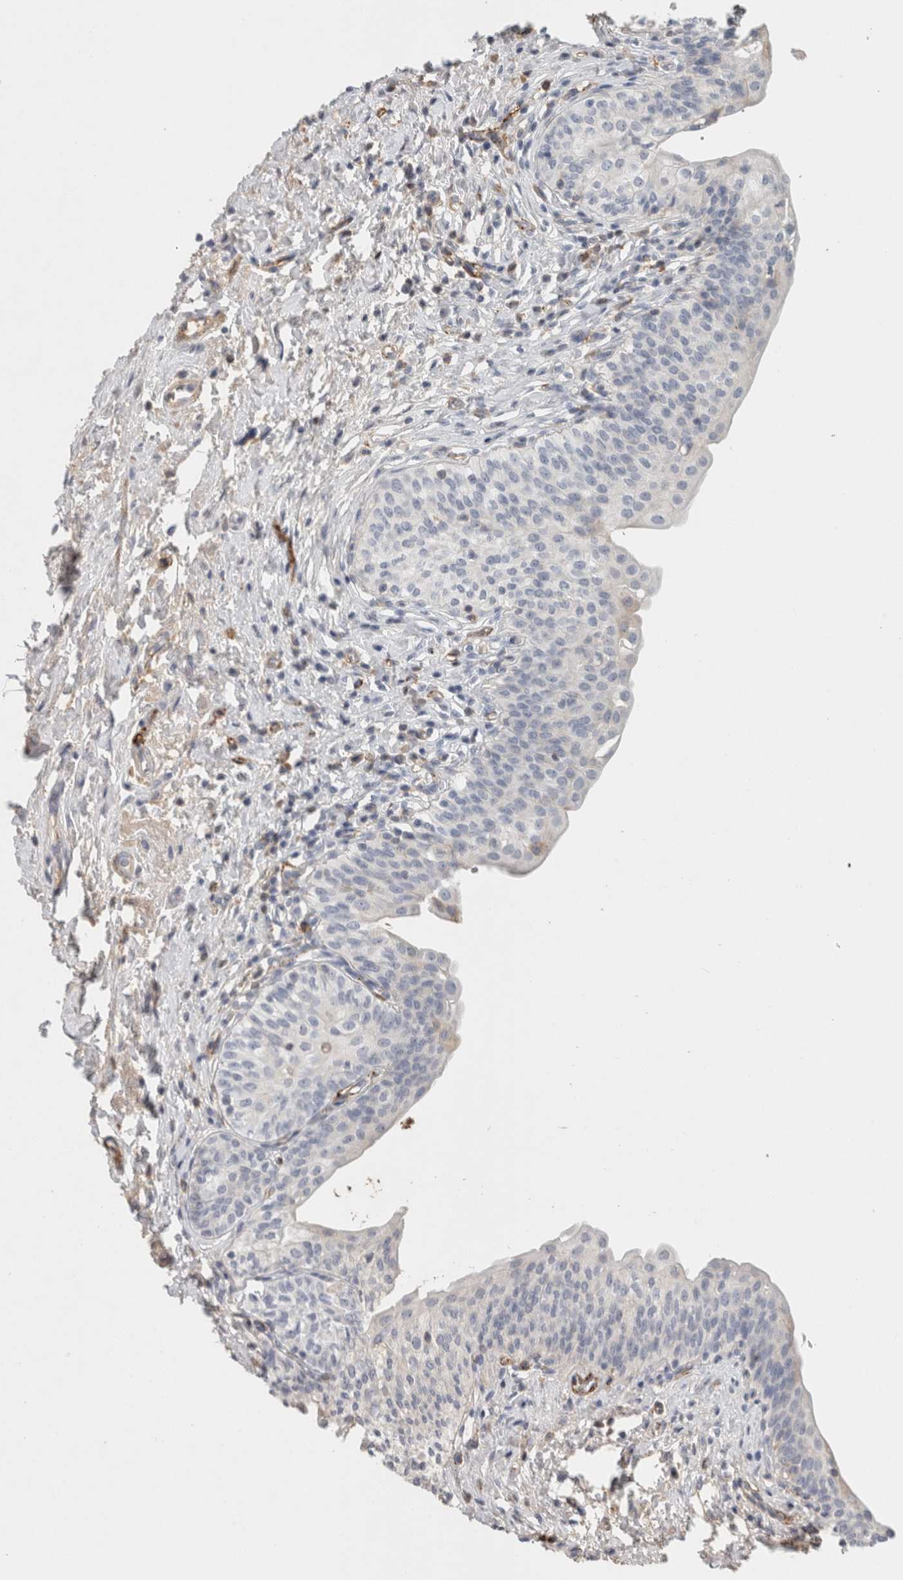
{"staining": {"intensity": "negative", "quantity": "none", "location": "none"}, "tissue": "urinary bladder", "cell_type": "Urothelial cells", "image_type": "normal", "snomed": [{"axis": "morphology", "description": "Normal tissue, NOS"}, {"axis": "topography", "description": "Urinary bladder"}], "caption": "IHC of normal human urinary bladder displays no expression in urothelial cells. (DAB immunohistochemistry (IHC) visualized using brightfield microscopy, high magnification).", "gene": "CD36", "patient": {"sex": "male", "age": 83}}